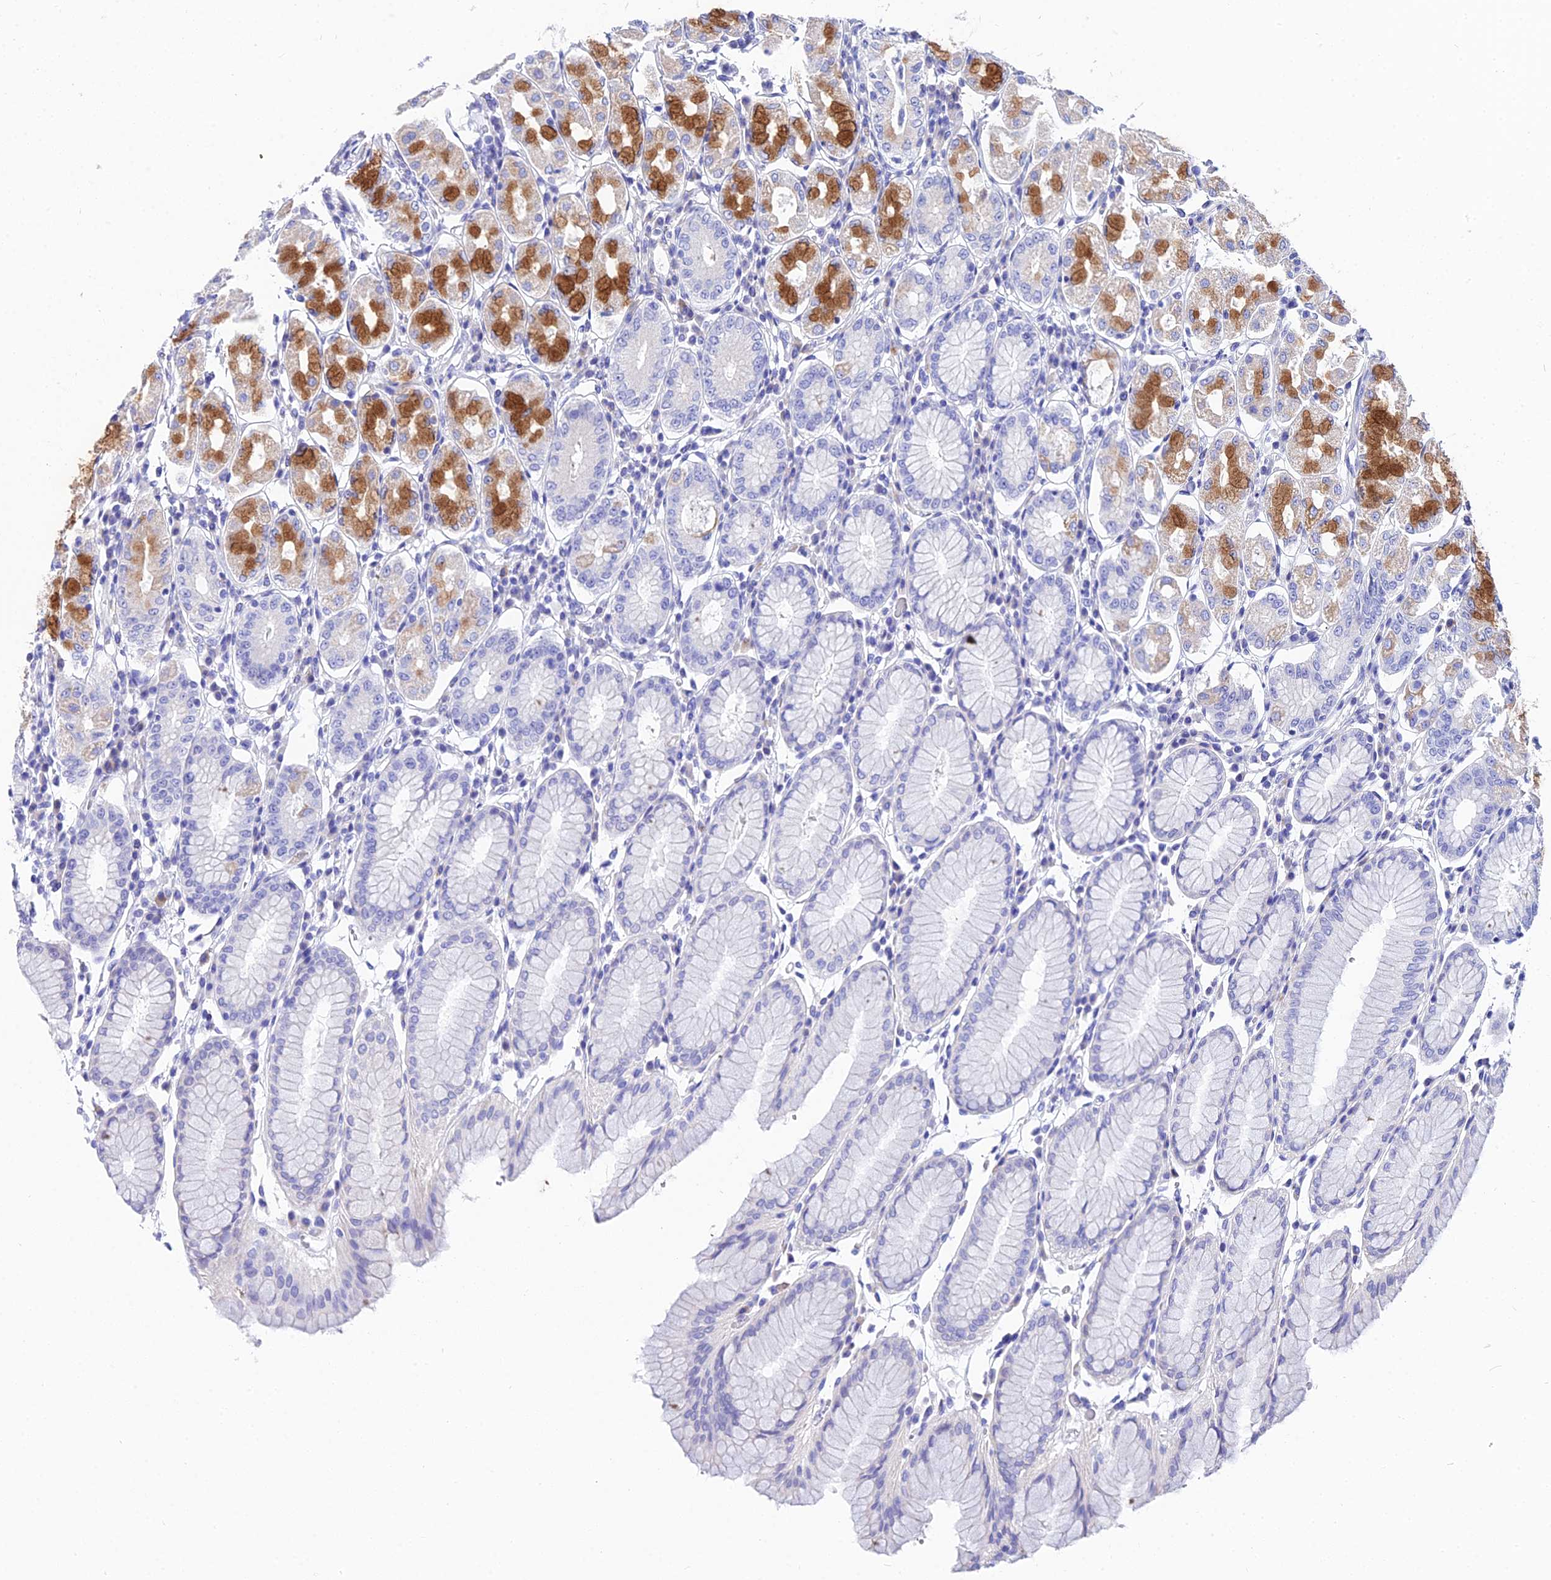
{"staining": {"intensity": "strong", "quantity": "<25%", "location": "cytoplasmic/membranous"}, "tissue": "stomach", "cell_type": "Glandular cells", "image_type": "normal", "snomed": [{"axis": "morphology", "description": "Normal tissue, NOS"}, {"axis": "topography", "description": "Stomach"}, {"axis": "topography", "description": "Stomach, lower"}], "caption": "Stomach stained with immunohistochemistry (IHC) displays strong cytoplasmic/membranous staining in about <25% of glandular cells.", "gene": "CEP41", "patient": {"sex": "female", "age": 56}}